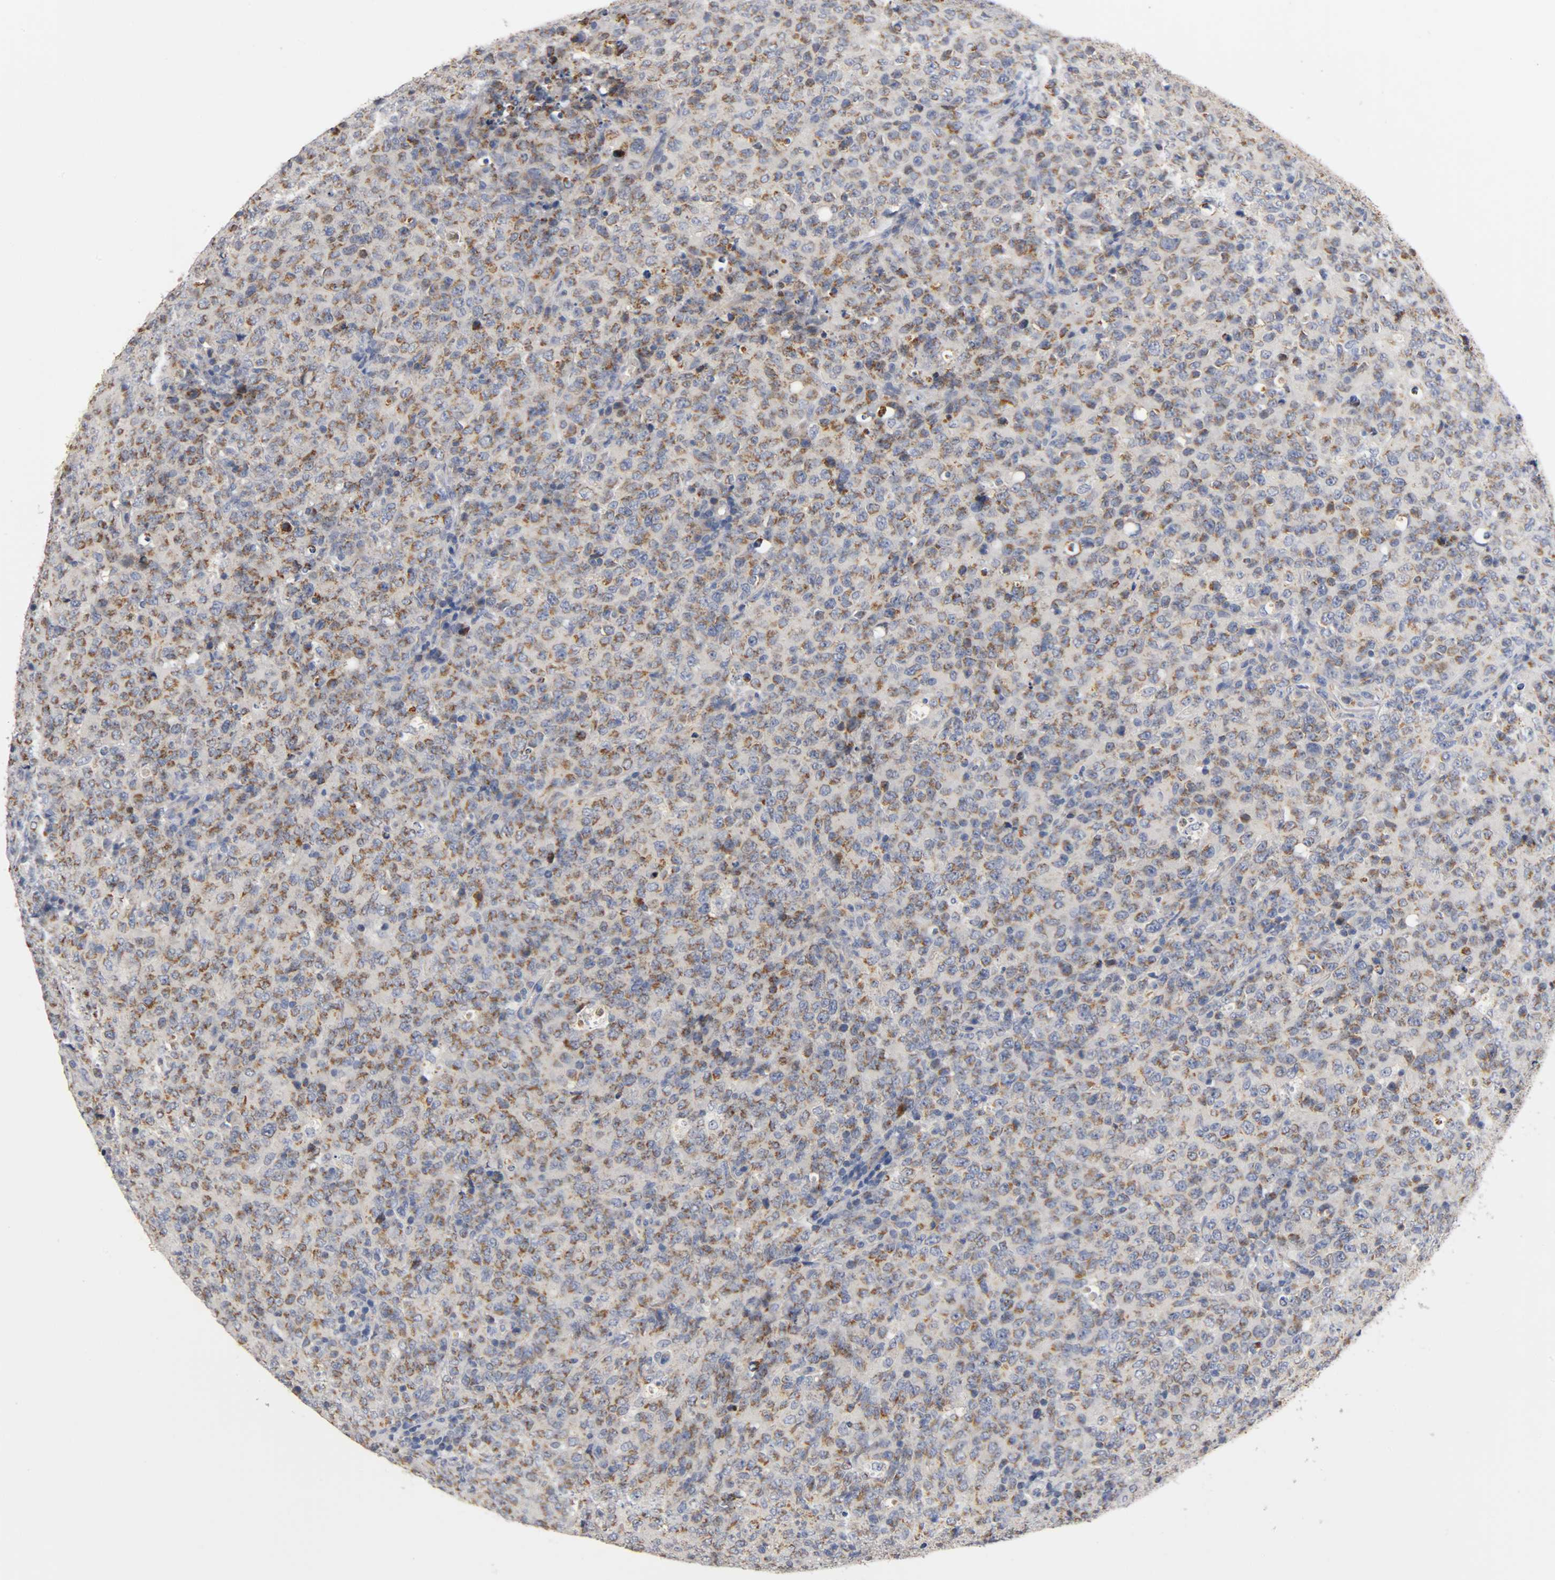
{"staining": {"intensity": "negative", "quantity": "none", "location": "none"}, "tissue": "lymphoma", "cell_type": "Tumor cells", "image_type": "cancer", "snomed": [{"axis": "morphology", "description": "Malignant lymphoma, non-Hodgkin's type, High grade"}, {"axis": "topography", "description": "Tonsil"}], "caption": "Protein analysis of lymphoma shows no significant positivity in tumor cells.", "gene": "PCSK6", "patient": {"sex": "female", "age": 36}}